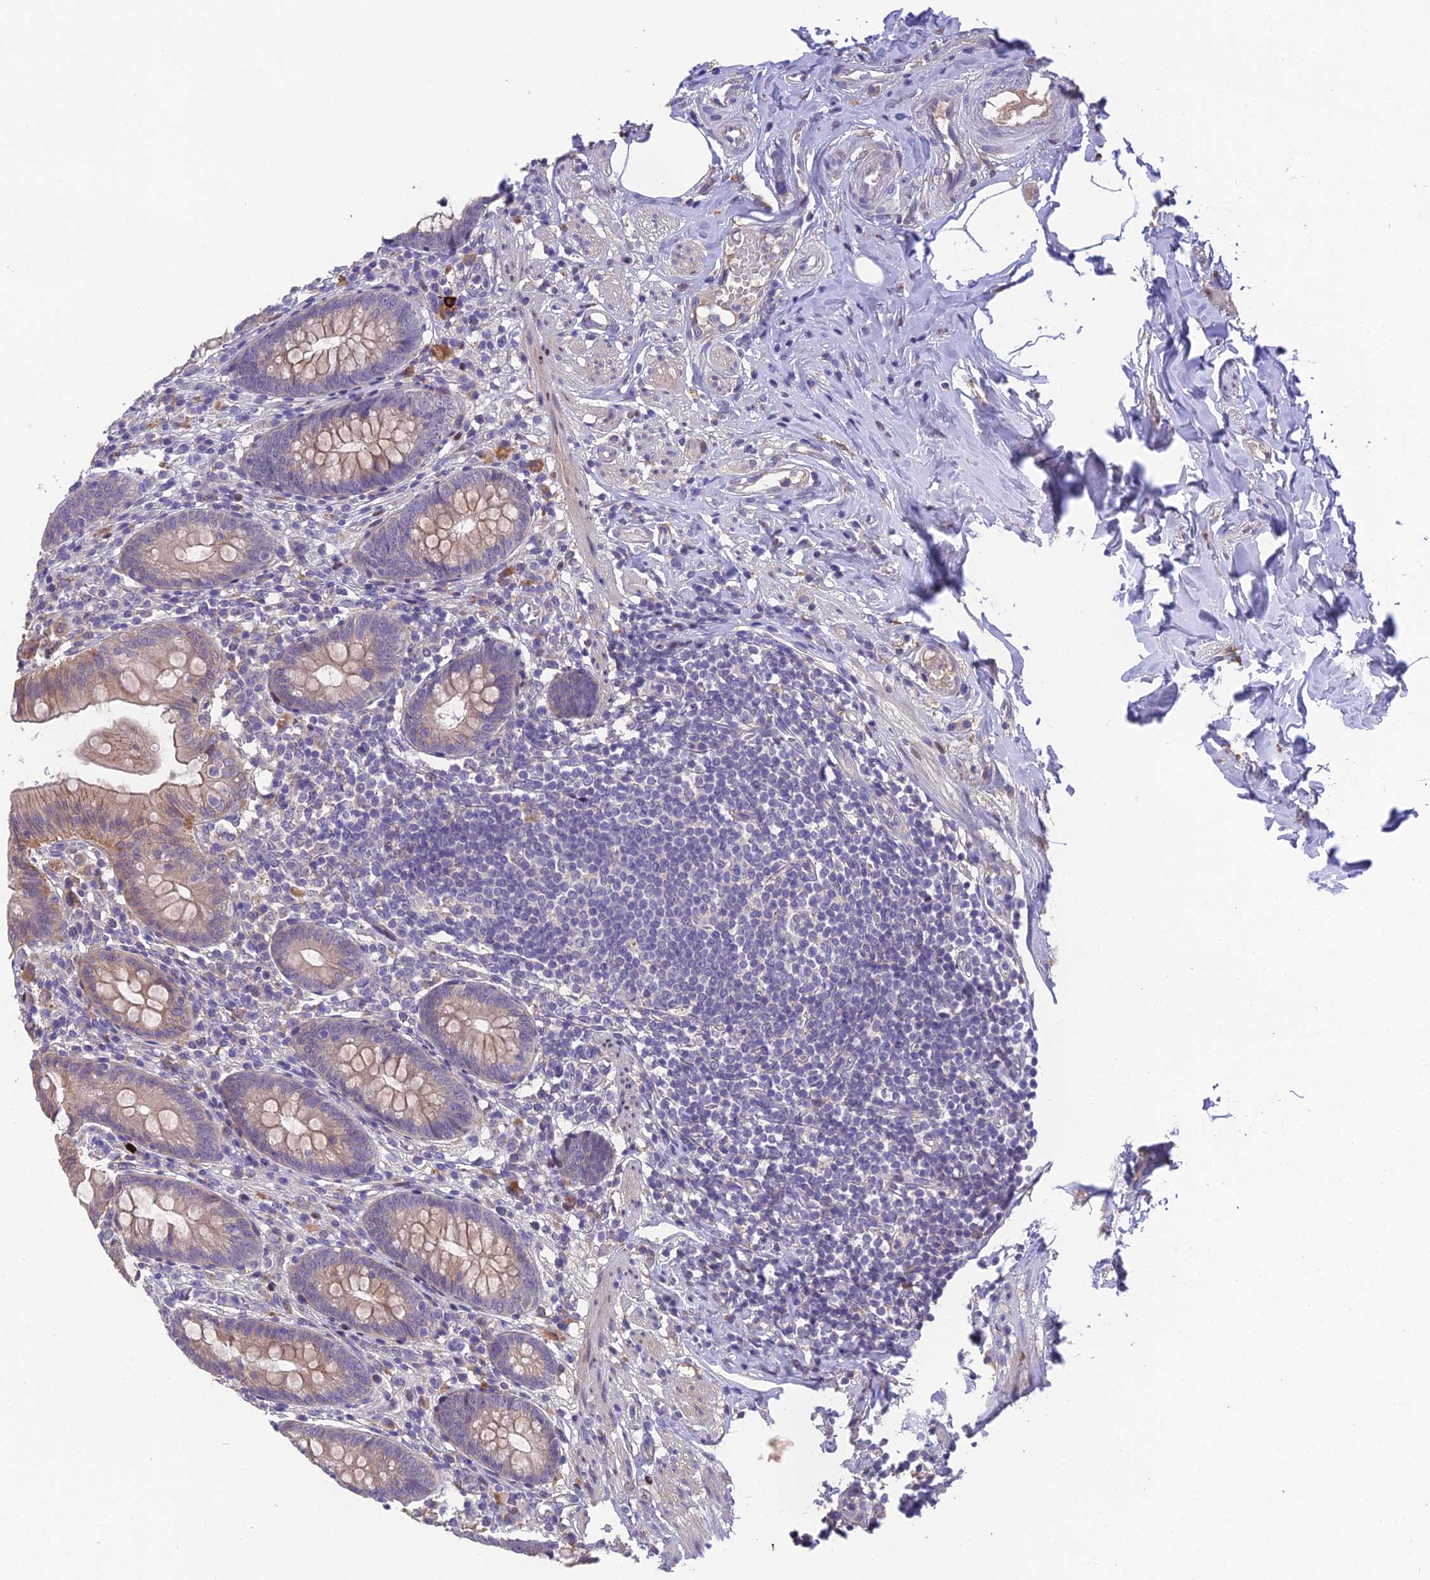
{"staining": {"intensity": "weak", "quantity": "25%-75%", "location": "cytoplasmic/membranous"}, "tissue": "appendix", "cell_type": "Glandular cells", "image_type": "normal", "snomed": [{"axis": "morphology", "description": "Normal tissue, NOS"}, {"axis": "topography", "description": "Appendix"}], "caption": "Appendix stained for a protein displays weak cytoplasmic/membranous positivity in glandular cells. The protein of interest is stained brown, and the nuclei are stained in blue (DAB IHC with brightfield microscopy, high magnification).", "gene": "PUS10", "patient": {"sex": "male", "age": 55}}